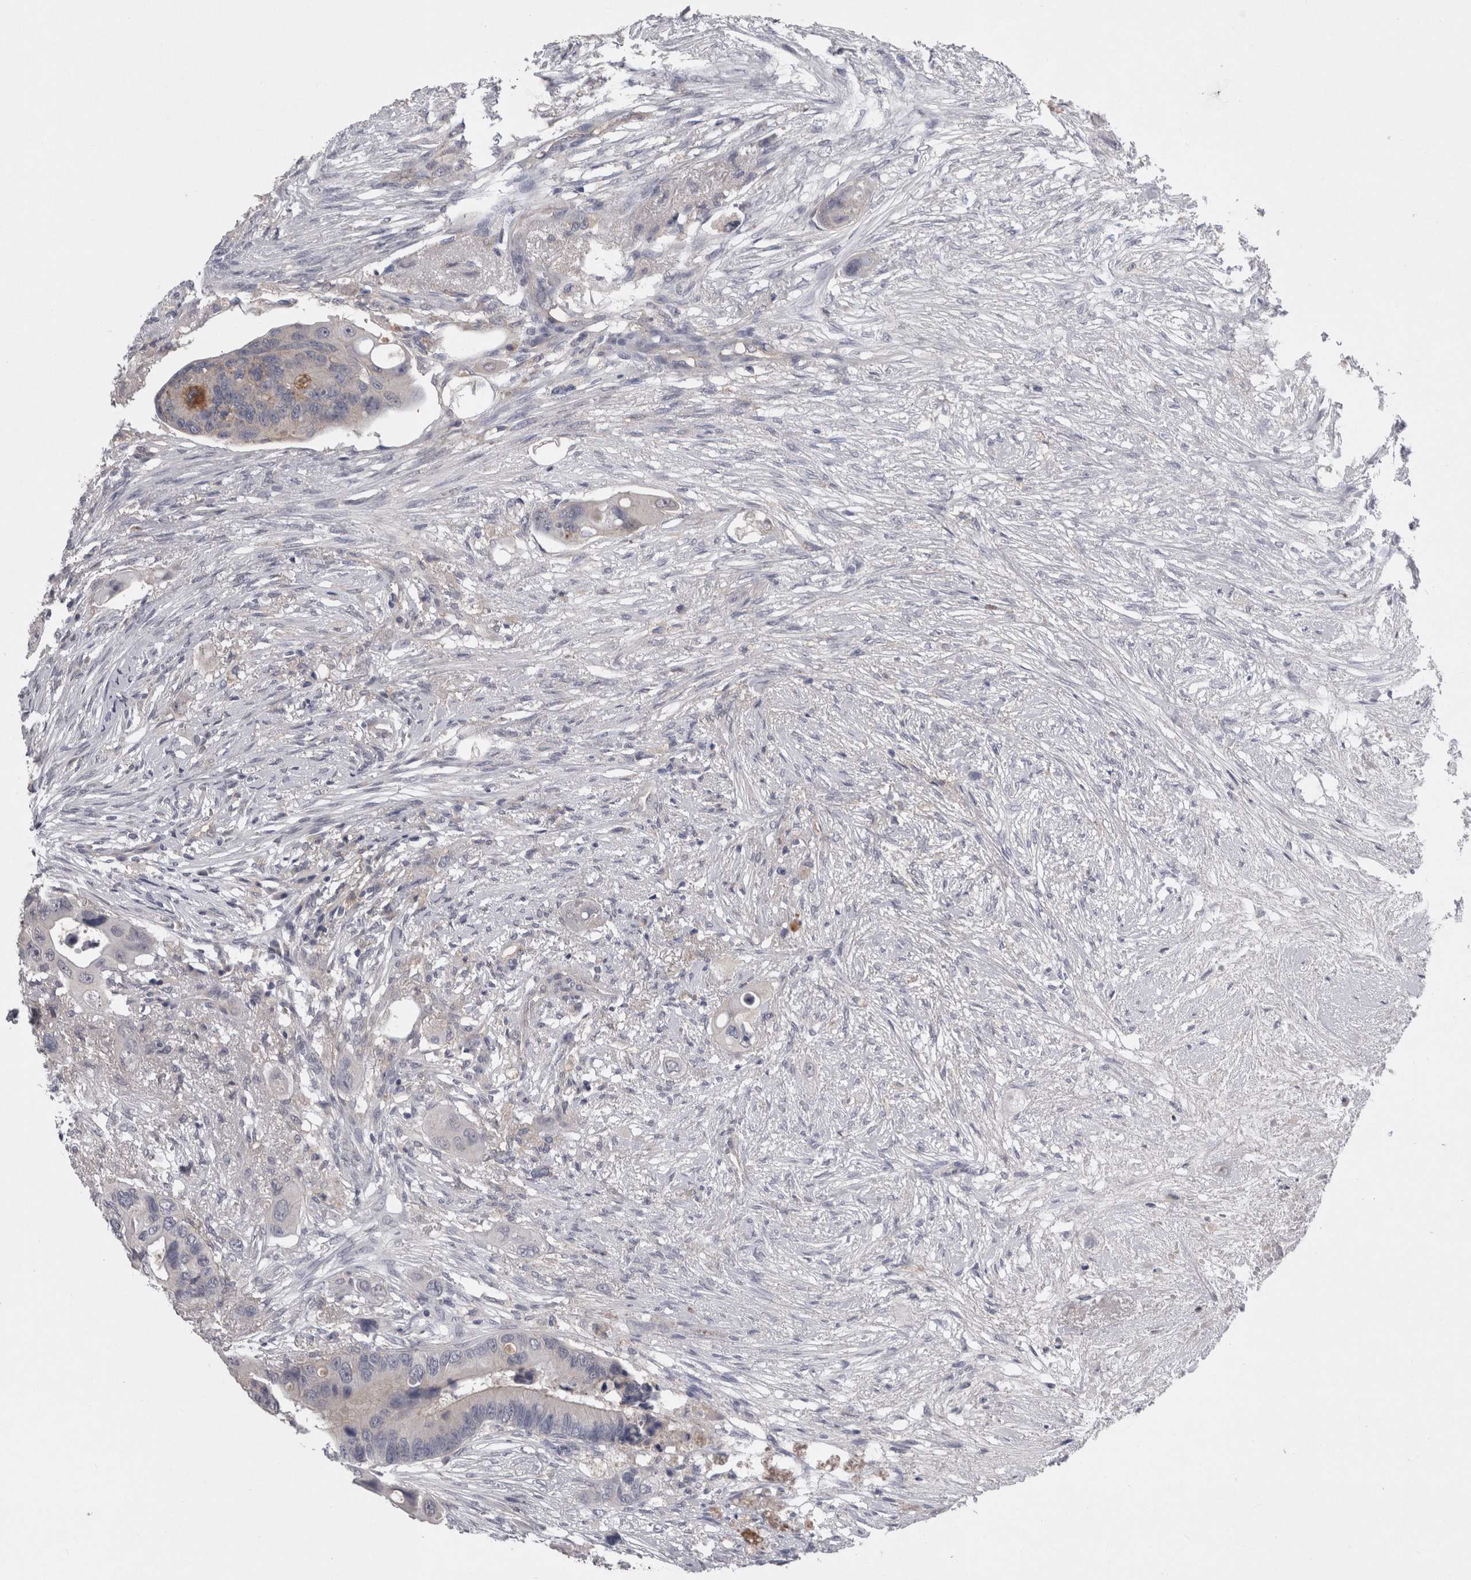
{"staining": {"intensity": "negative", "quantity": "none", "location": "none"}, "tissue": "colorectal cancer", "cell_type": "Tumor cells", "image_type": "cancer", "snomed": [{"axis": "morphology", "description": "Adenocarcinoma, NOS"}, {"axis": "topography", "description": "Colon"}], "caption": "Tumor cells are negative for brown protein staining in colorectal adenocarcinoma.", "gene": "NECTIN2", "patient": {"sex": "female", "age": 57}}